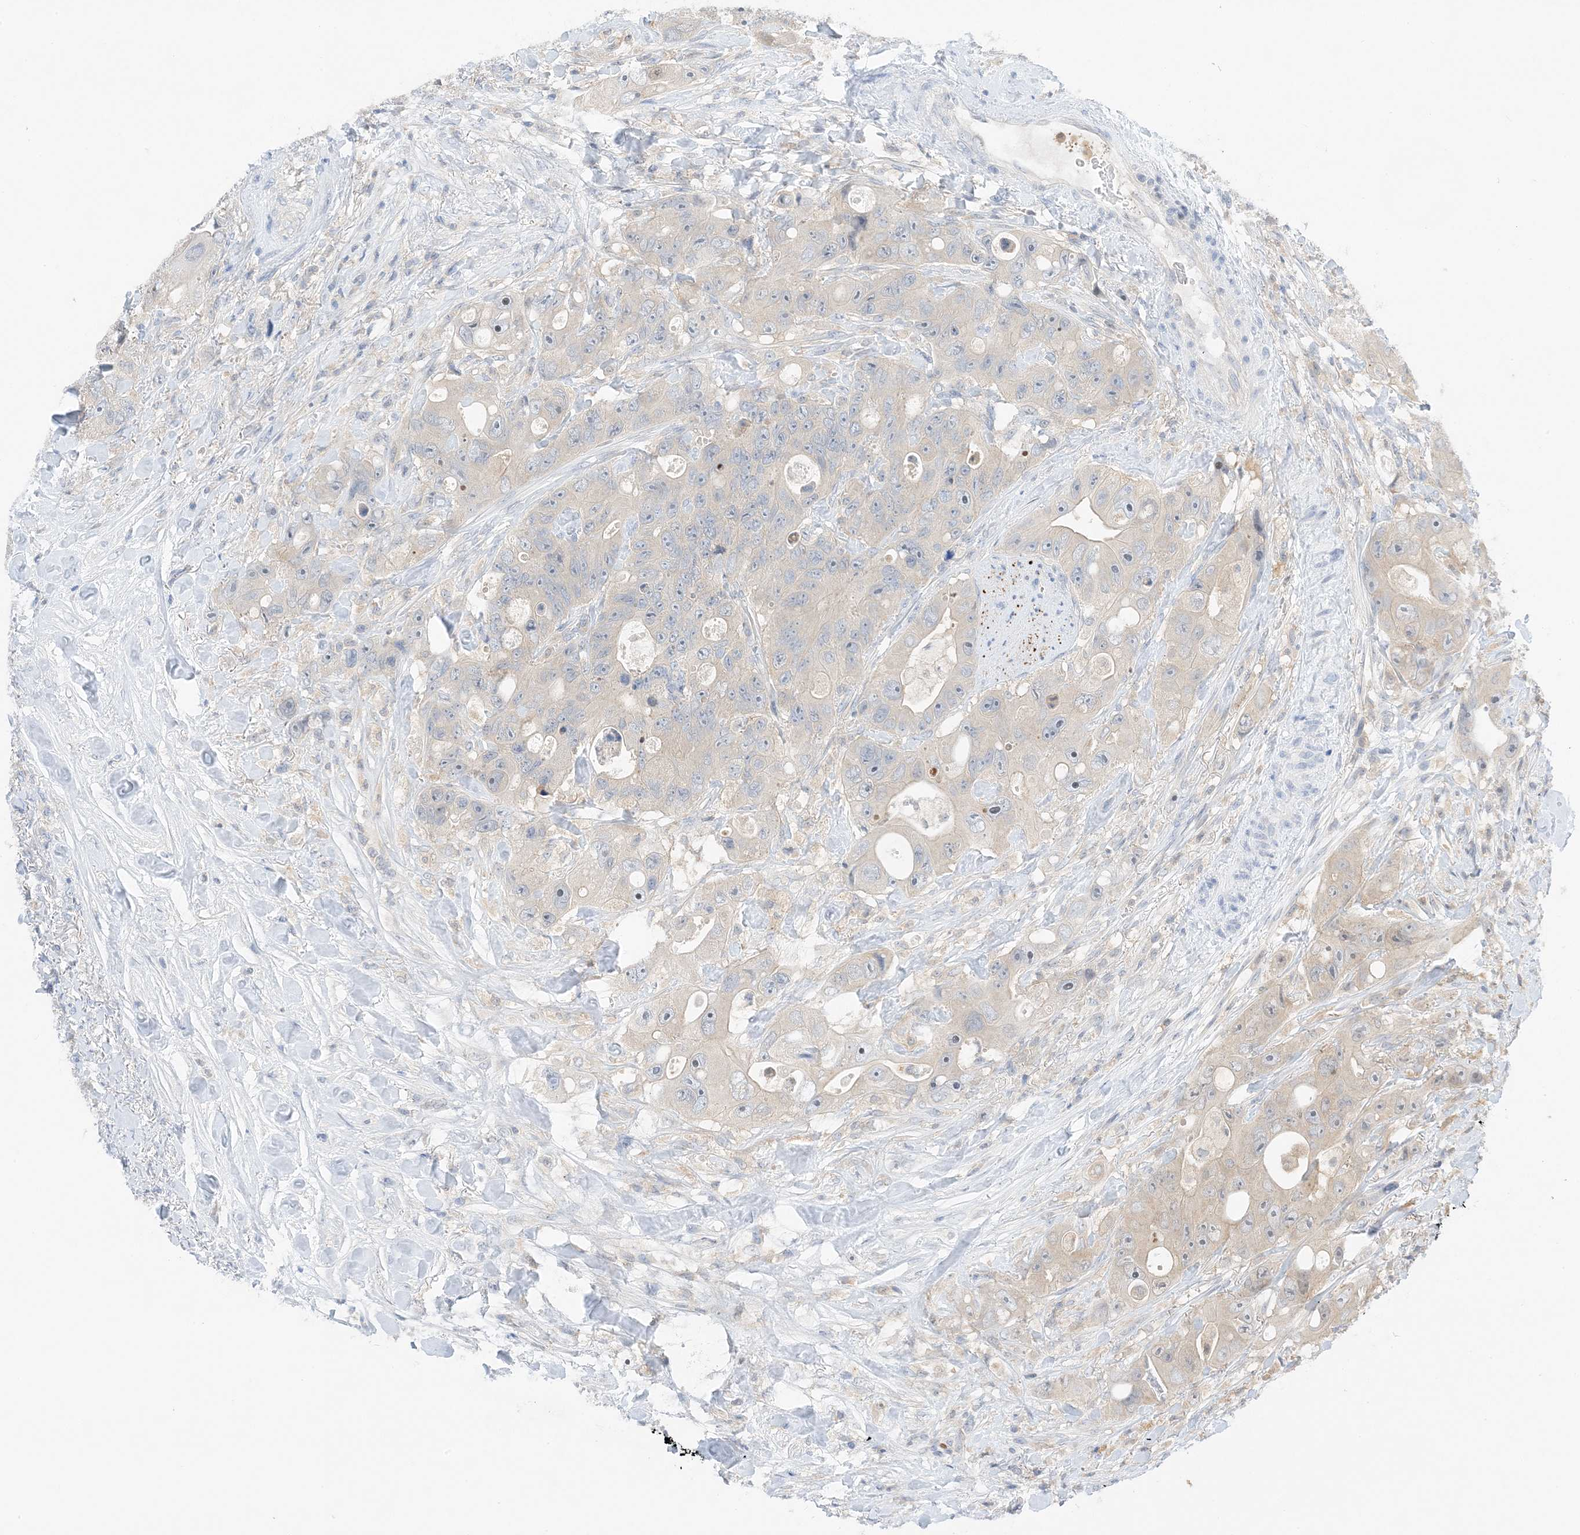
{"staining": {"intensity": "negative", "quantity": "none", "location": "none"}, "tissue": "colorectal cancer", "cell_type": "Tumor cells", "image_type": "cancer", "snomed": [{"axis": "morphology", "description": "Adenocarcinoma, NOS"}, {"axis": "topography", "description": "Colon"}], "caption": "This is a photomicrograph of immunohistochemistry staining of adenocarcinoma (colorectal), which shows no positivity in tumor cells. Brightfield microscopy of IHC stained with DAB (brown) and hematoxylin (blue), captured at high magnification.", "gene": "KIFBP", "patient": {"sex": "female", "age": 46}}